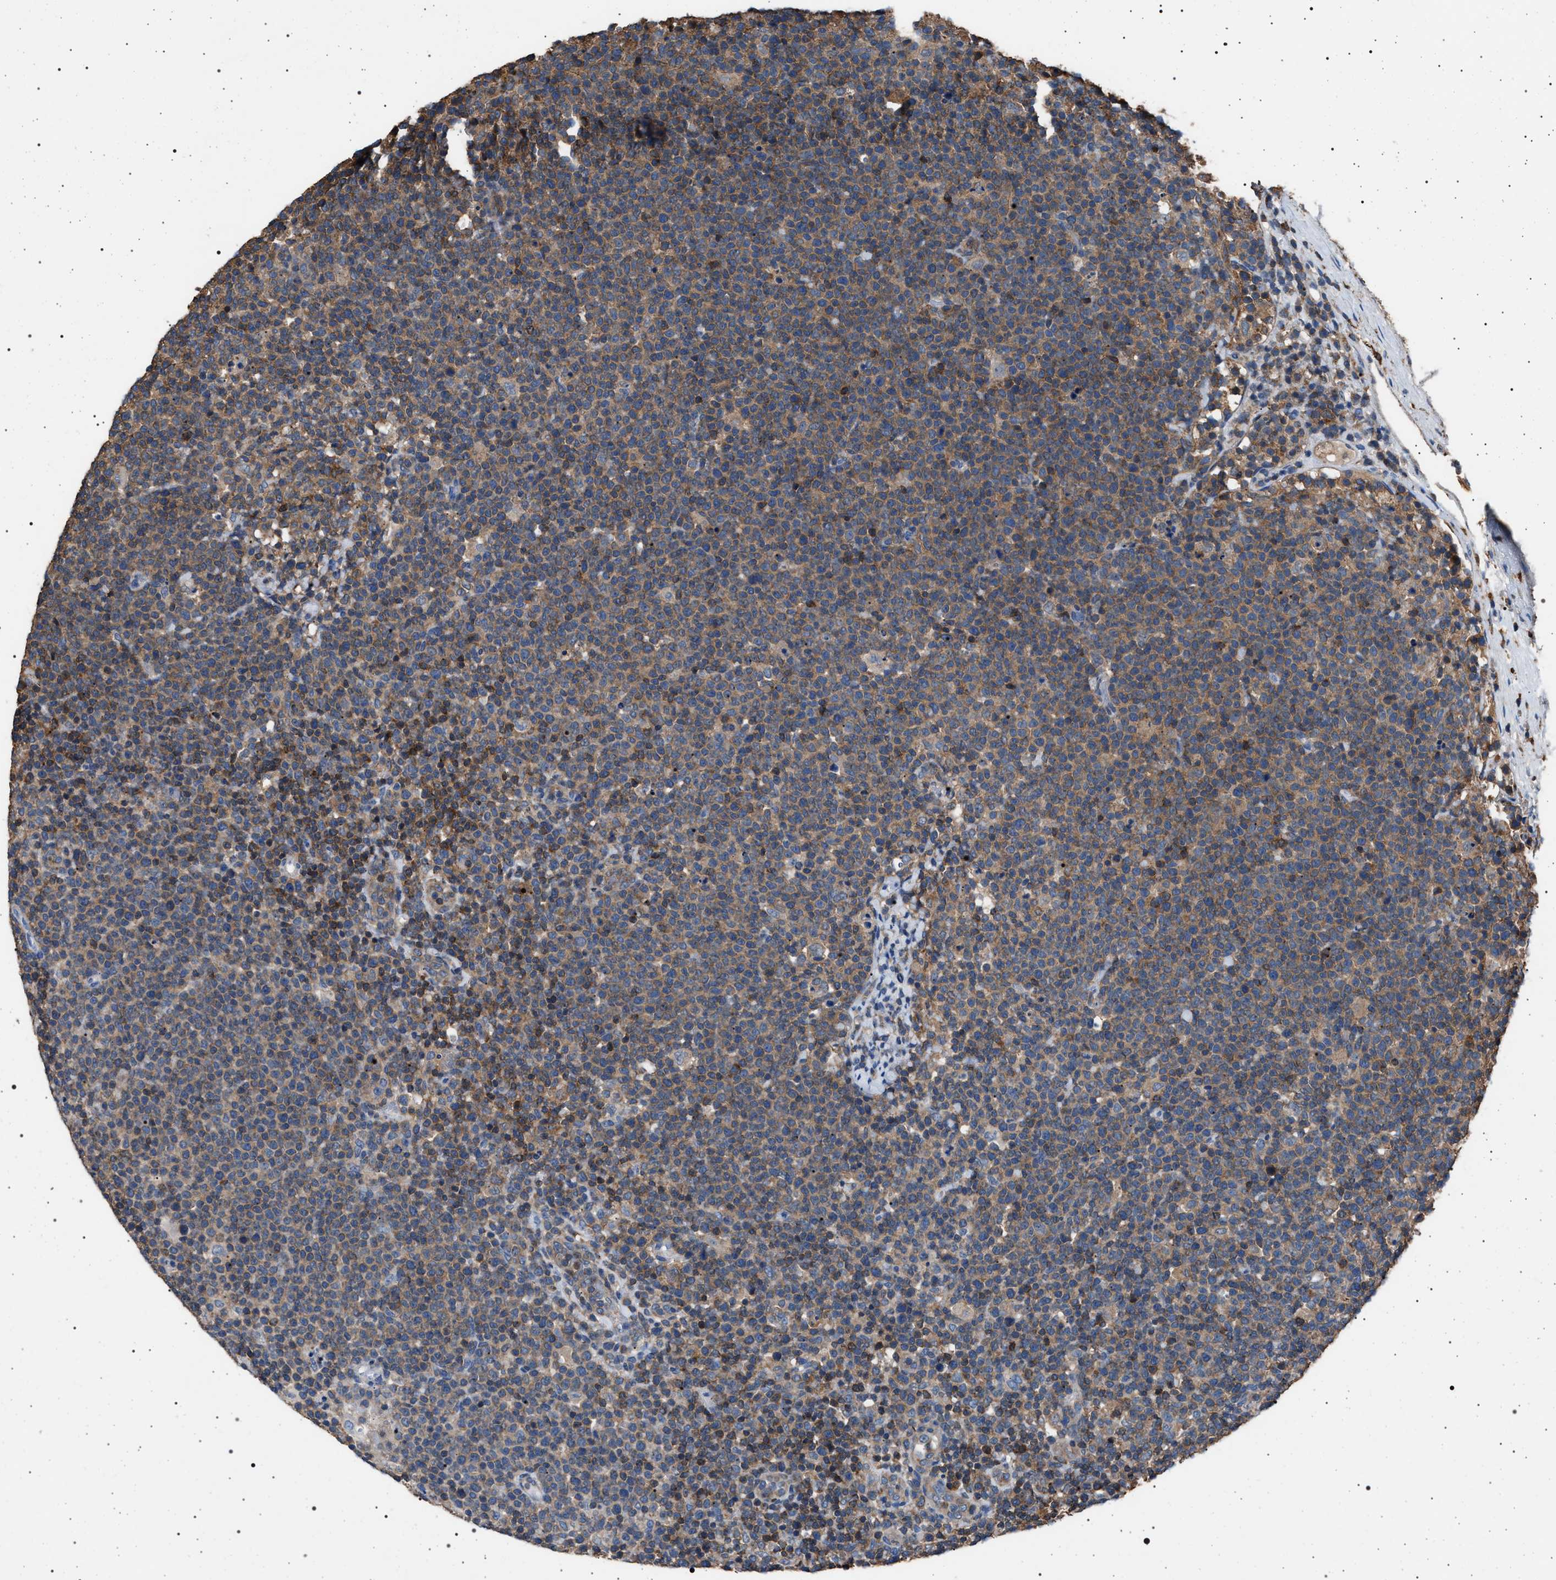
{"staining": {"intensity": "moderate", "quantity": "25%-75%", "location": "cytoplasmic/membranous"}, "tissue": "lymphoma", "cell_type": "Tumor cells", "image_type": "cancer", "snomed": [{"axis": "morphology", "description": "Malignant lymphoma, non-Hodgkin's type, High grade"}, {"axis": "topography", "description": "Lymph node"}], "caption": "Protein expression analysis of human lymphoma reveals moderate cytoplasmic/membranous staining in about 25%-75% of tumor cells.", "gene": "SMAP2", "patient": {"sex": "male", "age": 61}}